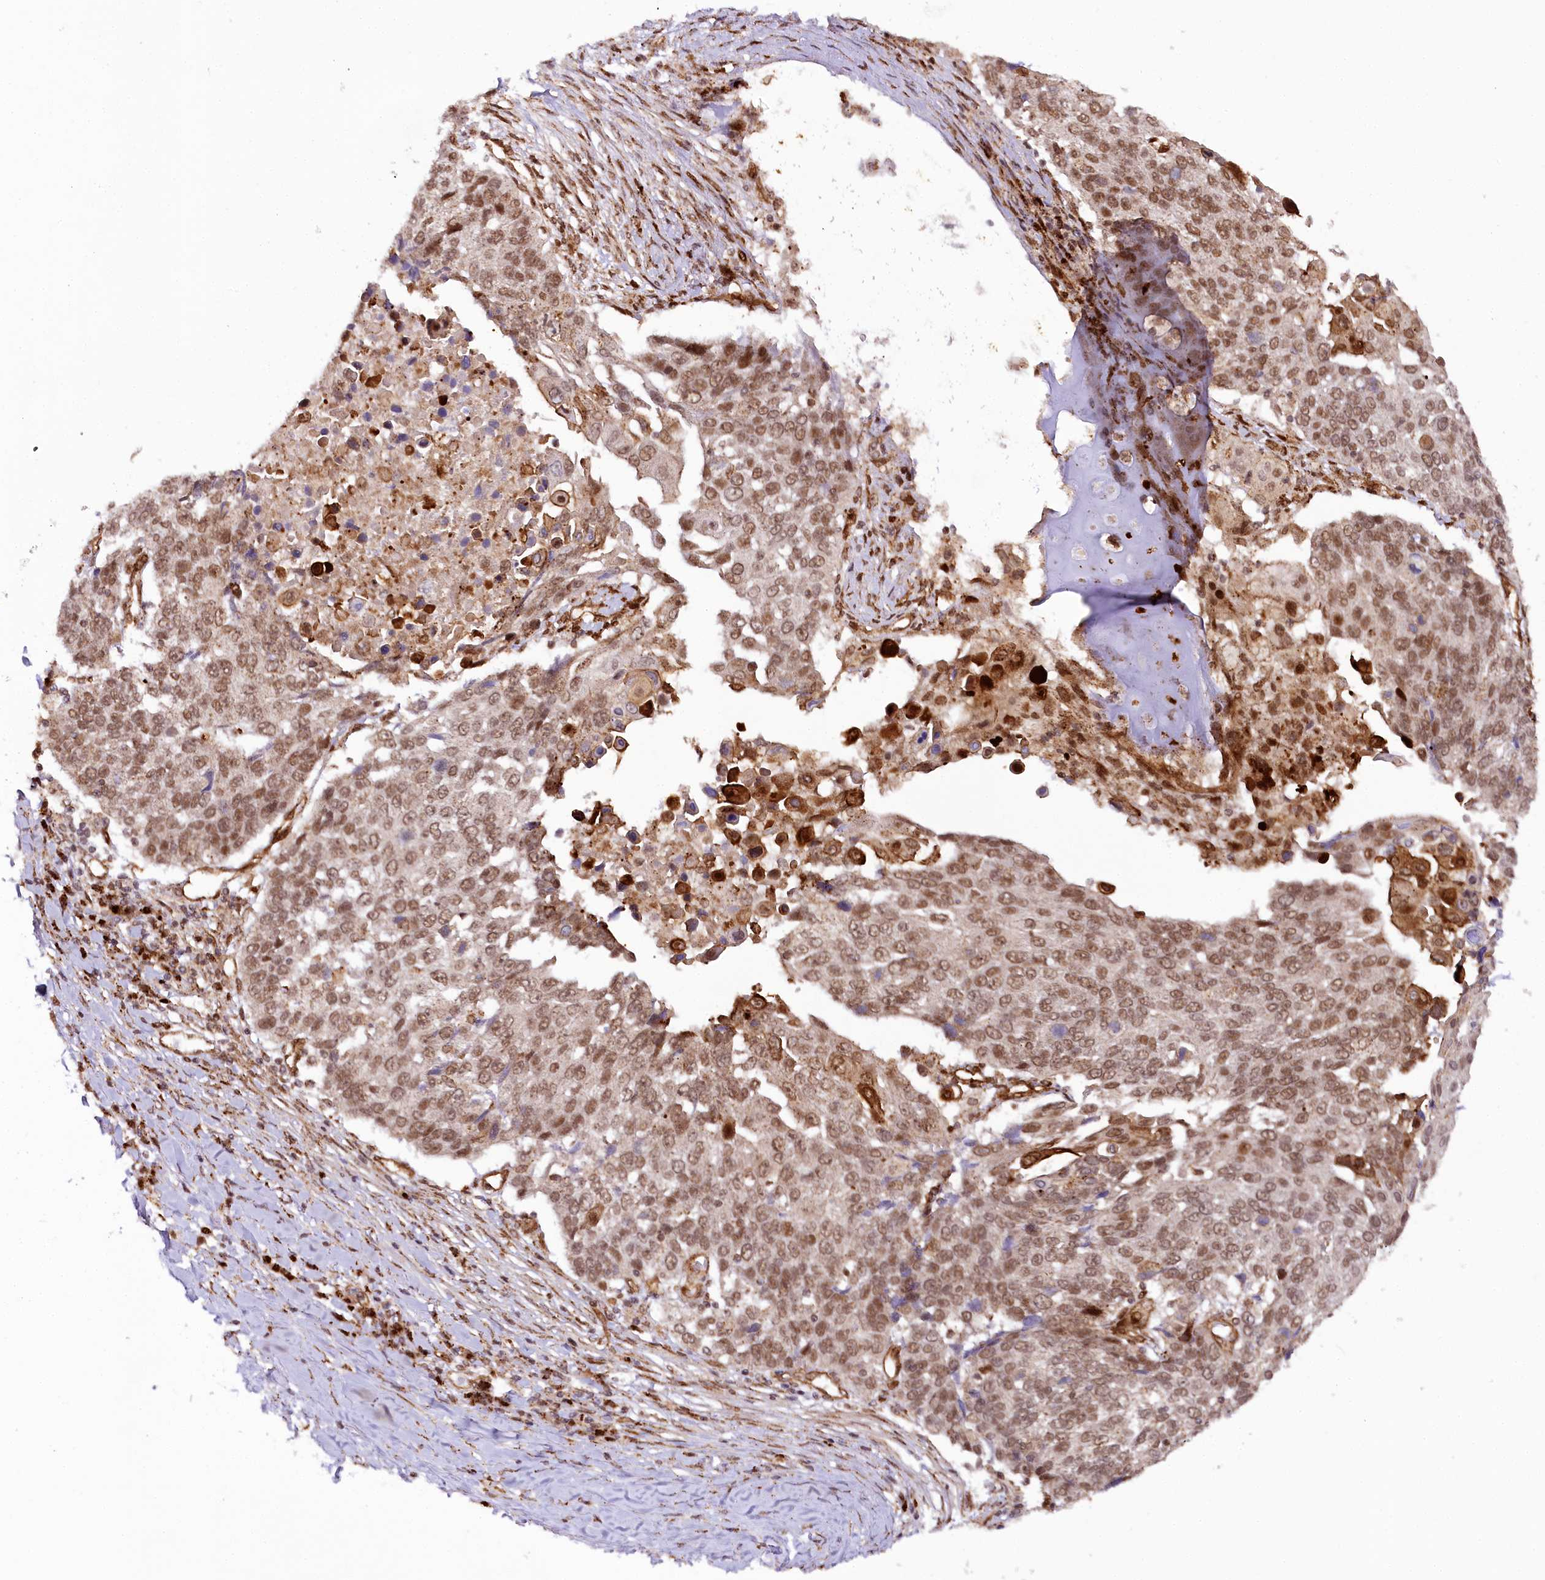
{"staining": {"intensity": "moderate", "quantity": ">75%", "location": "cytoplasmic/membranous"}, "tissue": "lung cancer", "cell_type": "Tumor cells", "image_type": "cancer", "snomed": [{"axis": "morphology", "description": "Squamous cell carcinoma, NOS"}, {"axis": "topography", "description": "Lung"}], "caption": "Human squamous cell carcinoma (lung) stained with a protein marker exhibits moderate staining in tumor cells.", "gene": "COPG1", "patient": {"sex": "male", "age": 66}}